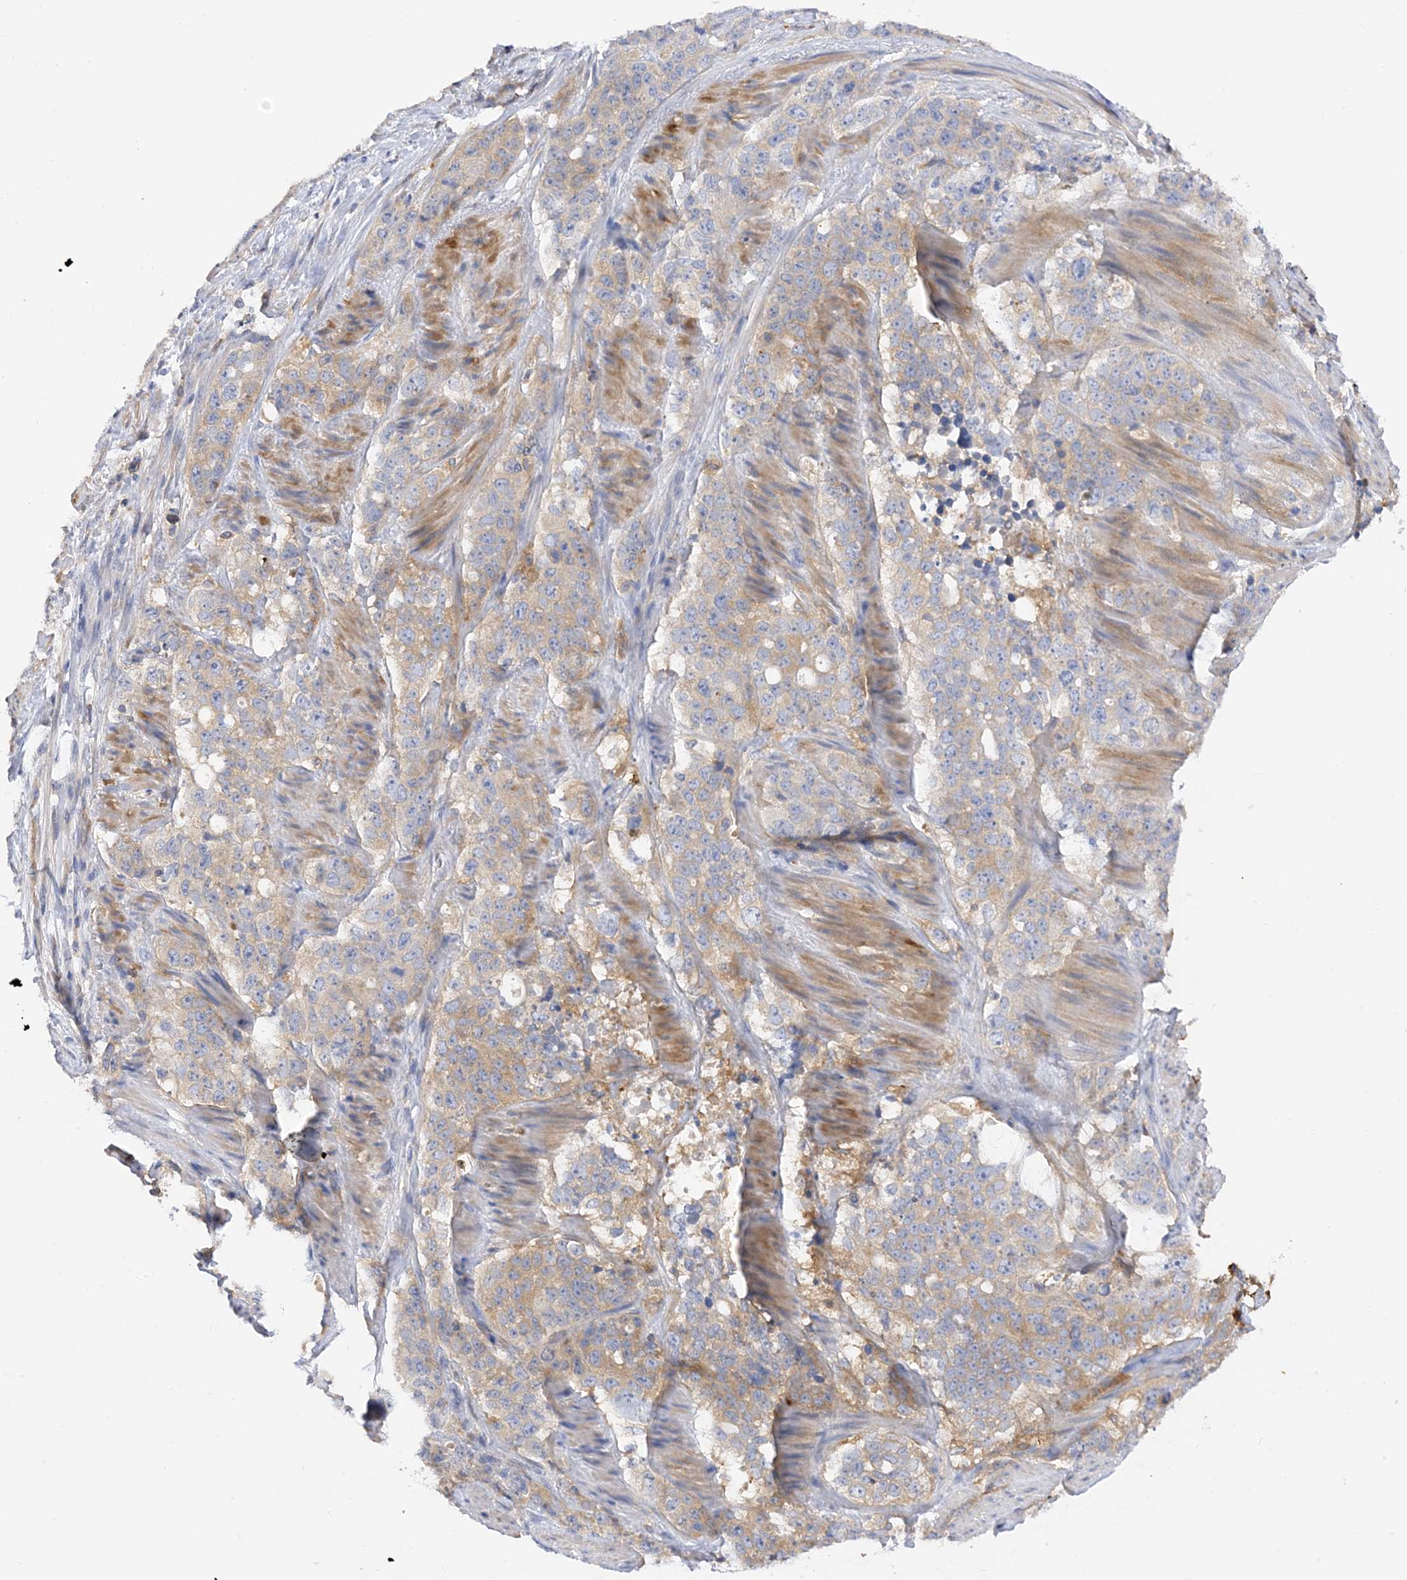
{"staining": {"intensity": "moderate", "quantity": "25%-75%", "location": "cytoplasmic/membranous"}, "tissue": "stomach cancer", "cell_type": "Tumor cells", "image_type": "cancer", "snomed": [{"axis": "morphology", "description": "Adenocarcinoma, NOS"}, {"axis": "topography", "description": "Stomach"}], "caption": "High-power microscopy captured an immunohistochemistry image of stomach adenocarcinoma, revealing moderate cytoplasmic/membranous positivity in approximately 25%-75% of tumor cells. The protein is stained brown, and the nuclei are stained in blue (DAB (3,3'-diaminobenzidine) IHC with brightfield microscopy, high magnification).", "gene": "ARV1", "patient": {"sex": "male", "age": 48}}